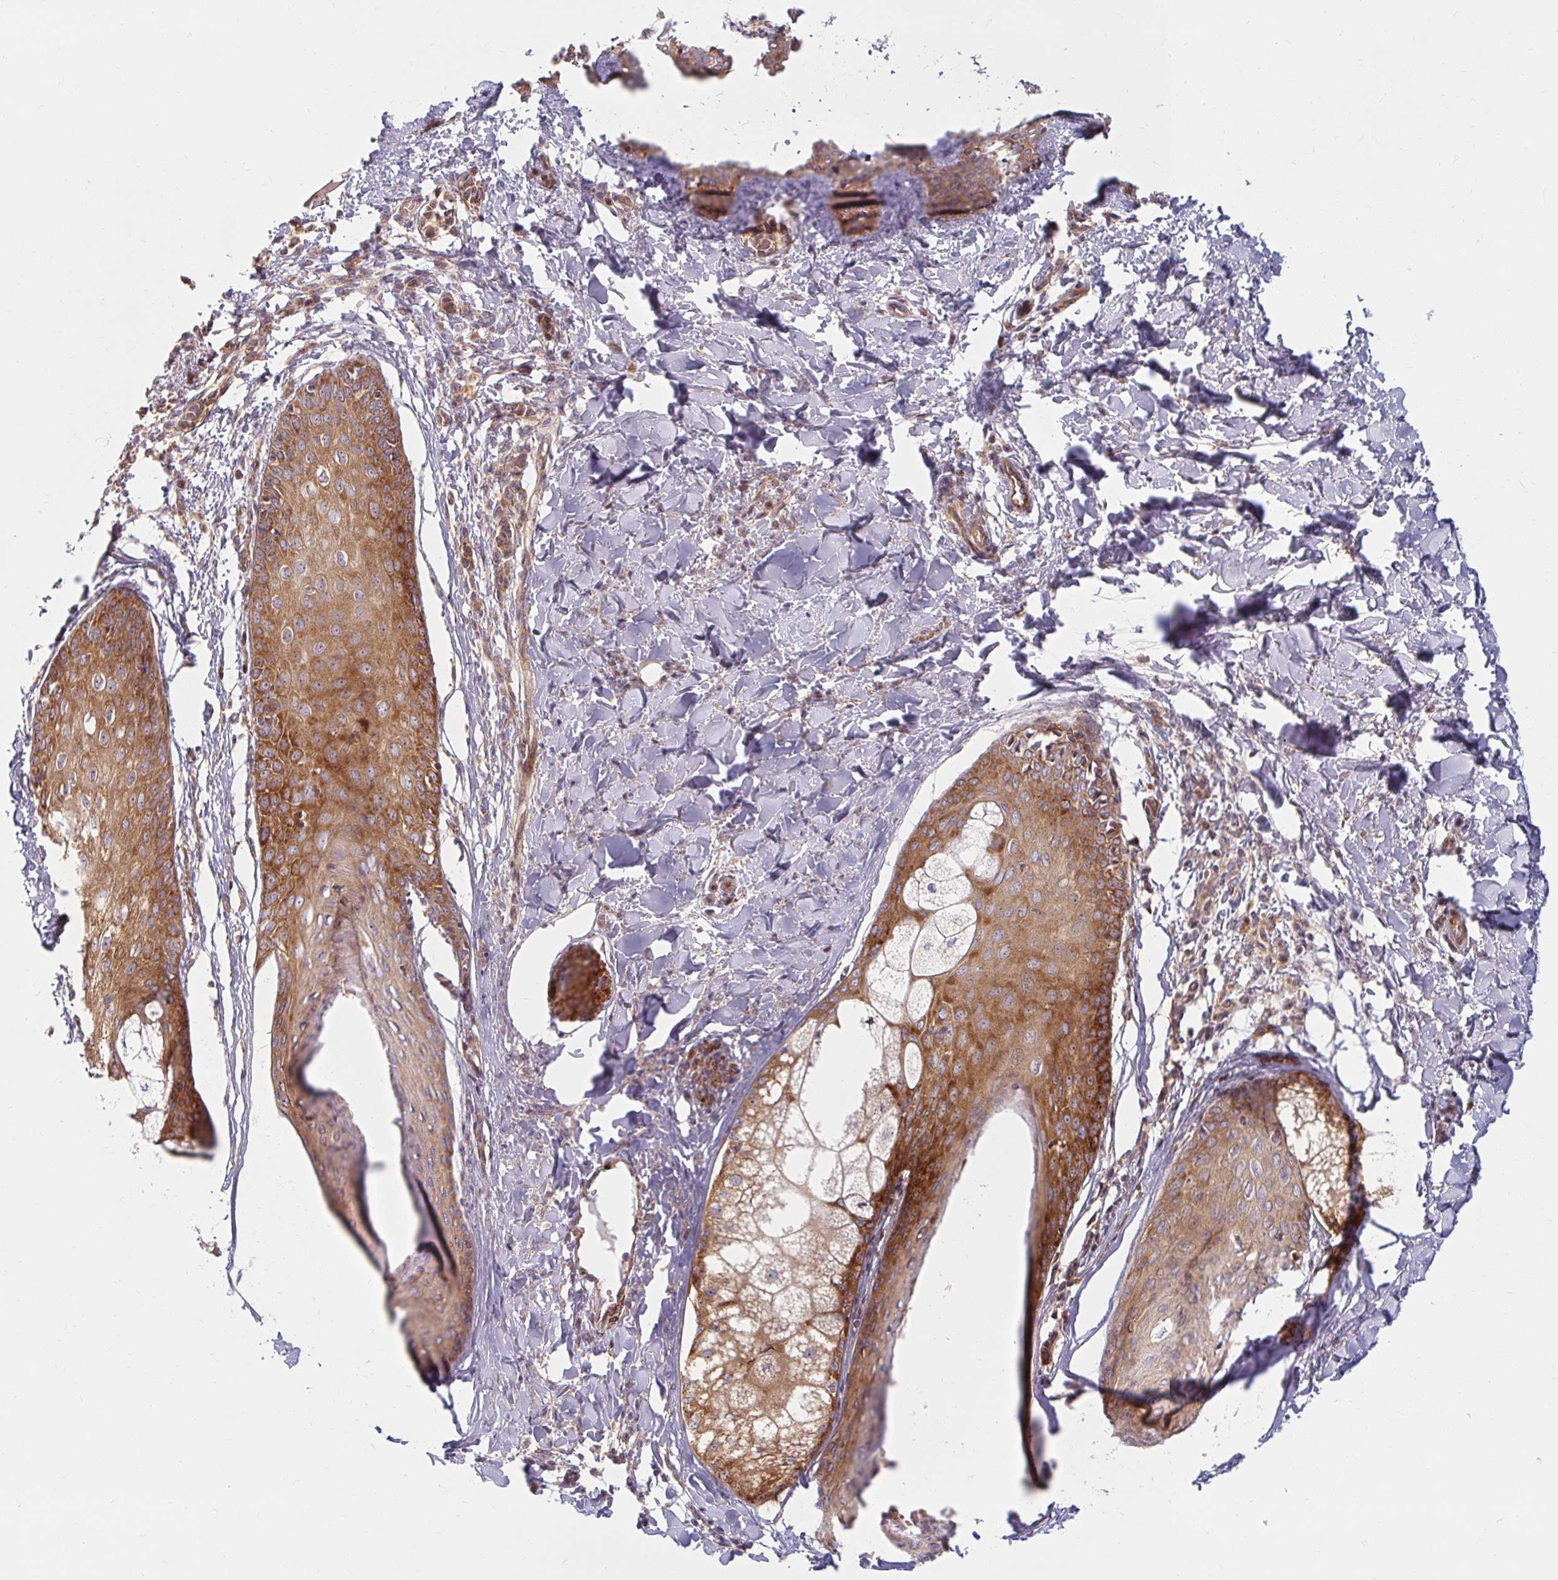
{"staining": {"intensity": "weak", "quantity": ">75%", "location": "cytoplasmic/membranous"}, "tissue": "skin", "cell_type": "Fibroblasts", "image_type": "normal", "snomed": [{"axis": "morphology", "description": "Normal tissue, NOS"}, {"axis": "topography", "description": "Skin"}], "caption": "A brown stain highlights weak cytoplasmic/membranous staining of a protein in fibroblasts of unremarkable human skin. (brown staining indicates protein expression, while blue staining denotes nuclei).", "gene": "BTF3", "patient": {"sex": "male", "age": 16}}